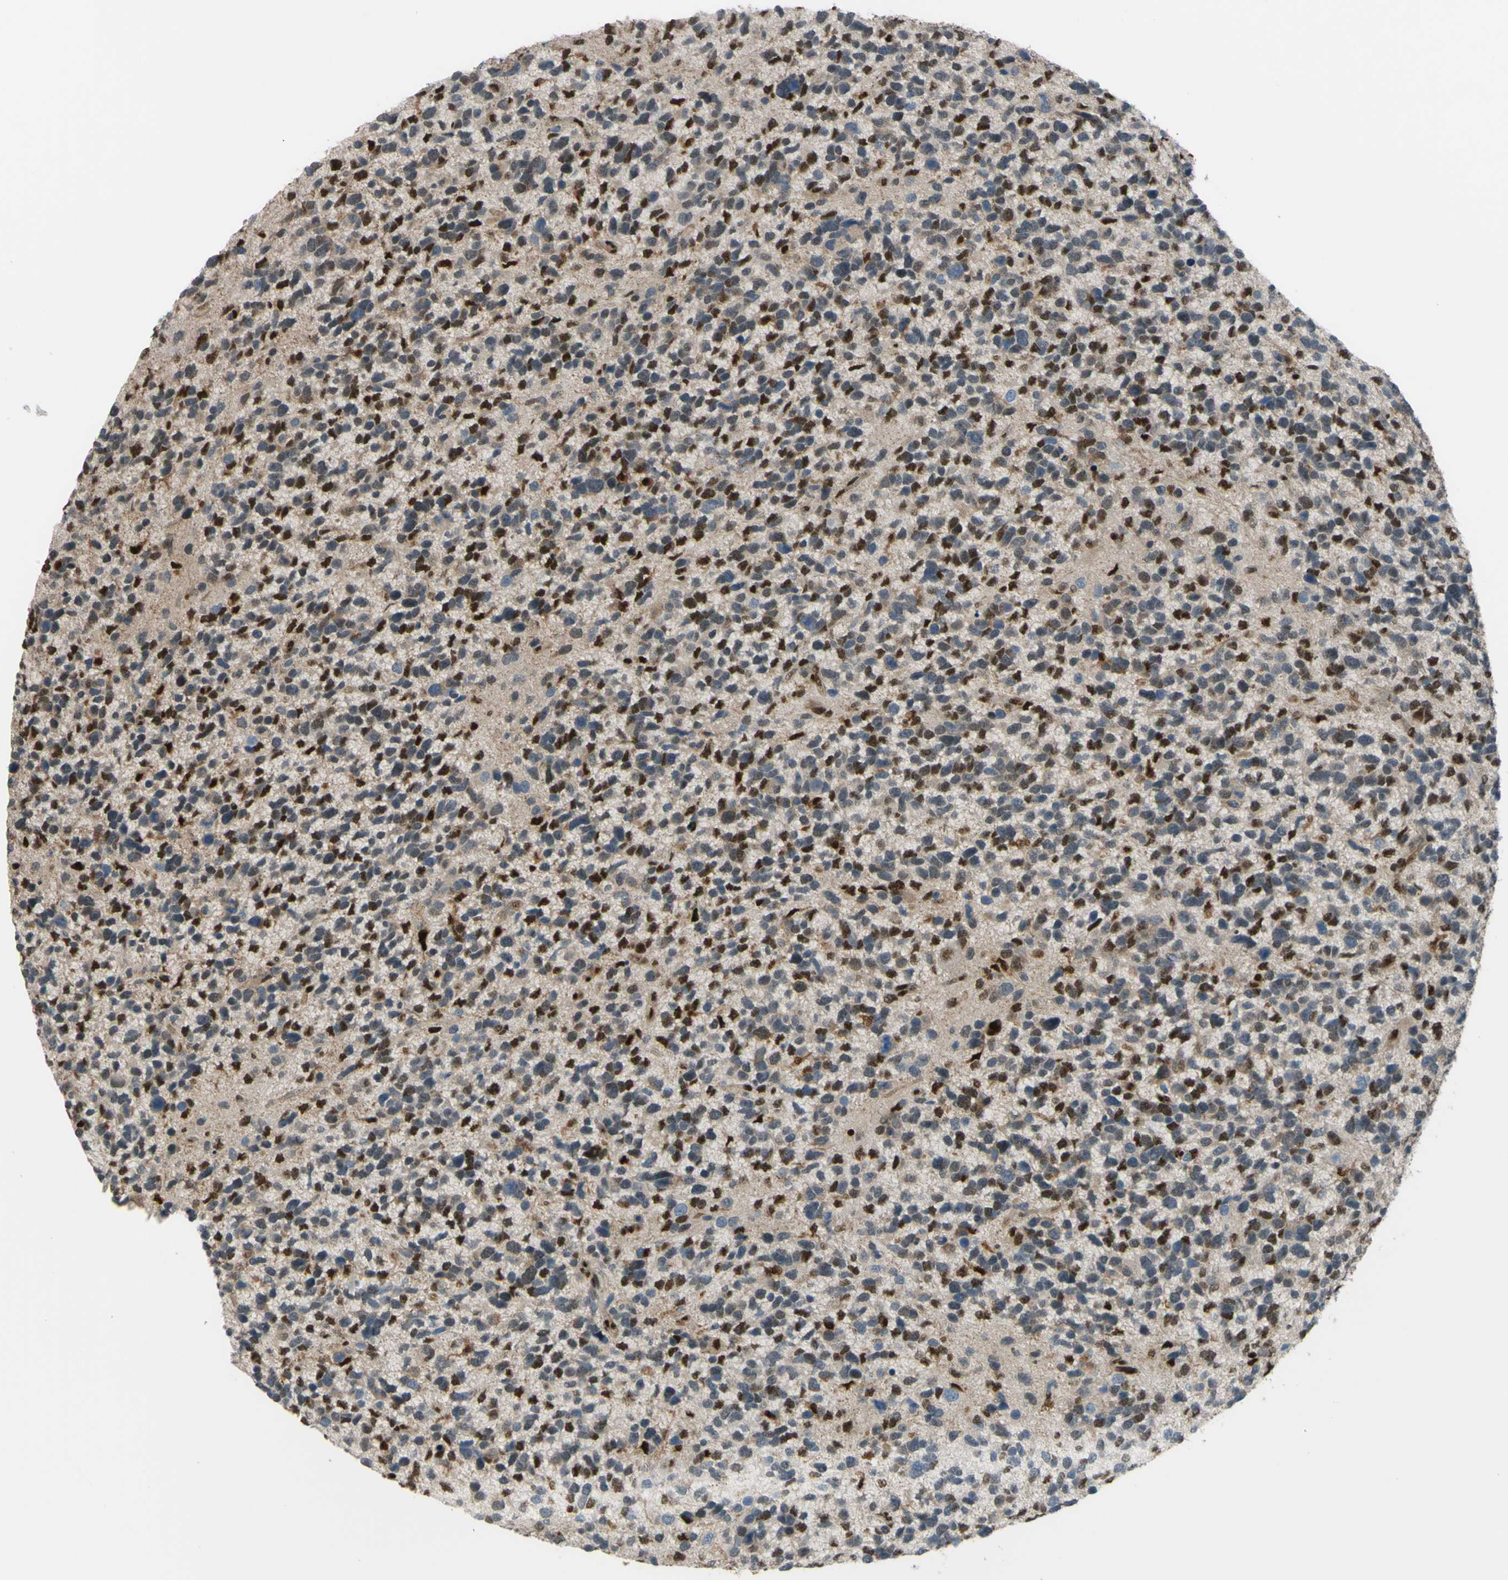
{"staining": {"intensity": "strong", "quantity": "25%-75%", "location": "nuclear"}, "tissue": "glioma", "cell_type": "Tumor cells", "image_type": "cancer", "snomed": [{"axis": "morphology", "description": "Glioma, malignant, High grade"}, {"axis": "topography", "description": "Brain"}], "caption": "Human glioma stained with a protein marker demonstrates strong staining in tumor cells.", "gene": "FKBP5", "patient": {"sex": "female", "age": 58}}